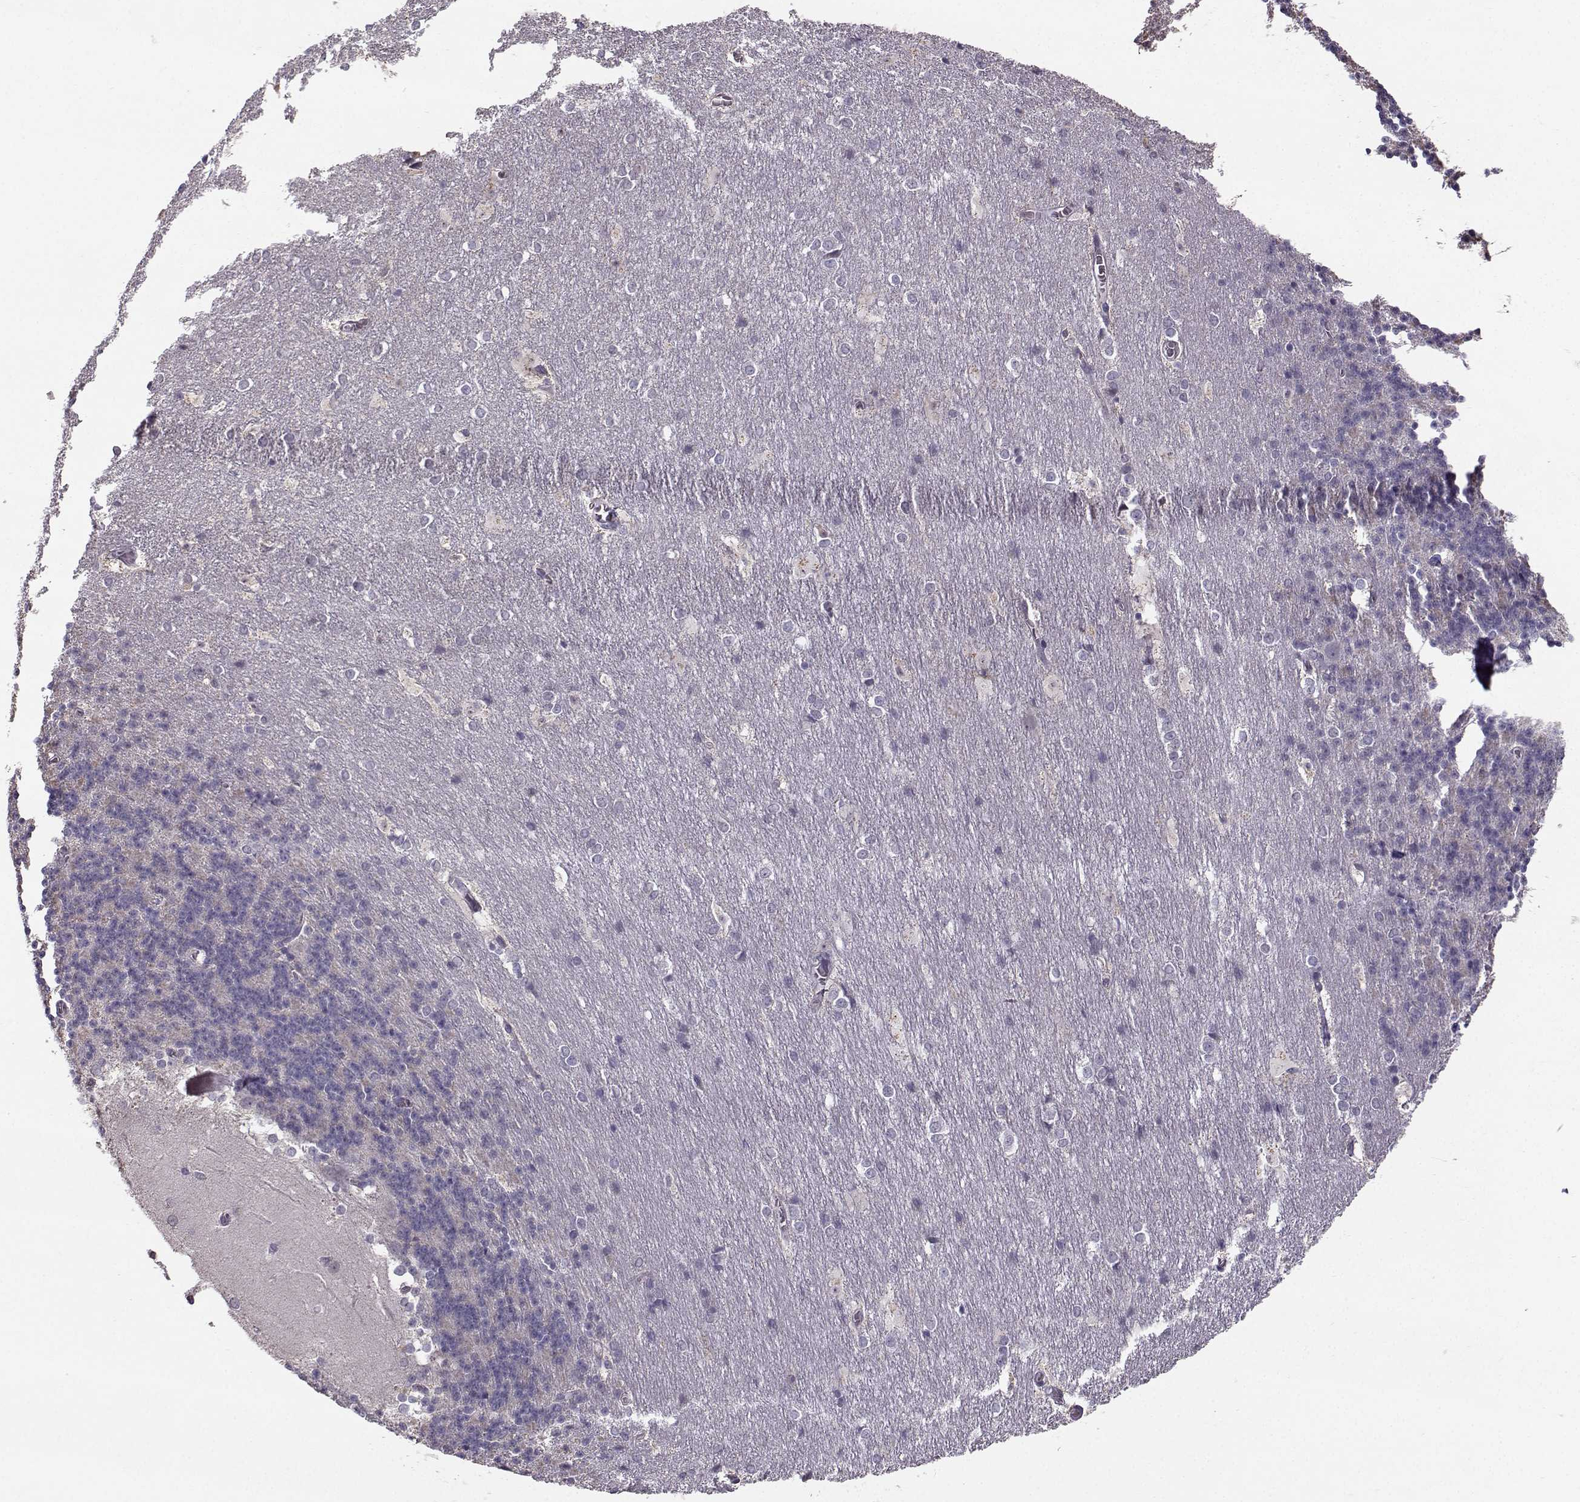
{"staining": {"intensity": "negative", "quantity": "none", "location": "none"}, "tissue": "cerebellum", "cell_type": "Cells in granular layer", "image_type": "normal", "snomed": [{"axis": "morphology", "description": "Normal tissue, NOS"}, {"axis": "topography", "description": "Cerebellum"}], "caption": "Immunohistochemical staining of unremarkable cerebellum exhibits no significant positivity in cells in granular layer.", "gene": "TSPYL5", "patient": {"sex": "female", "age": 19}}